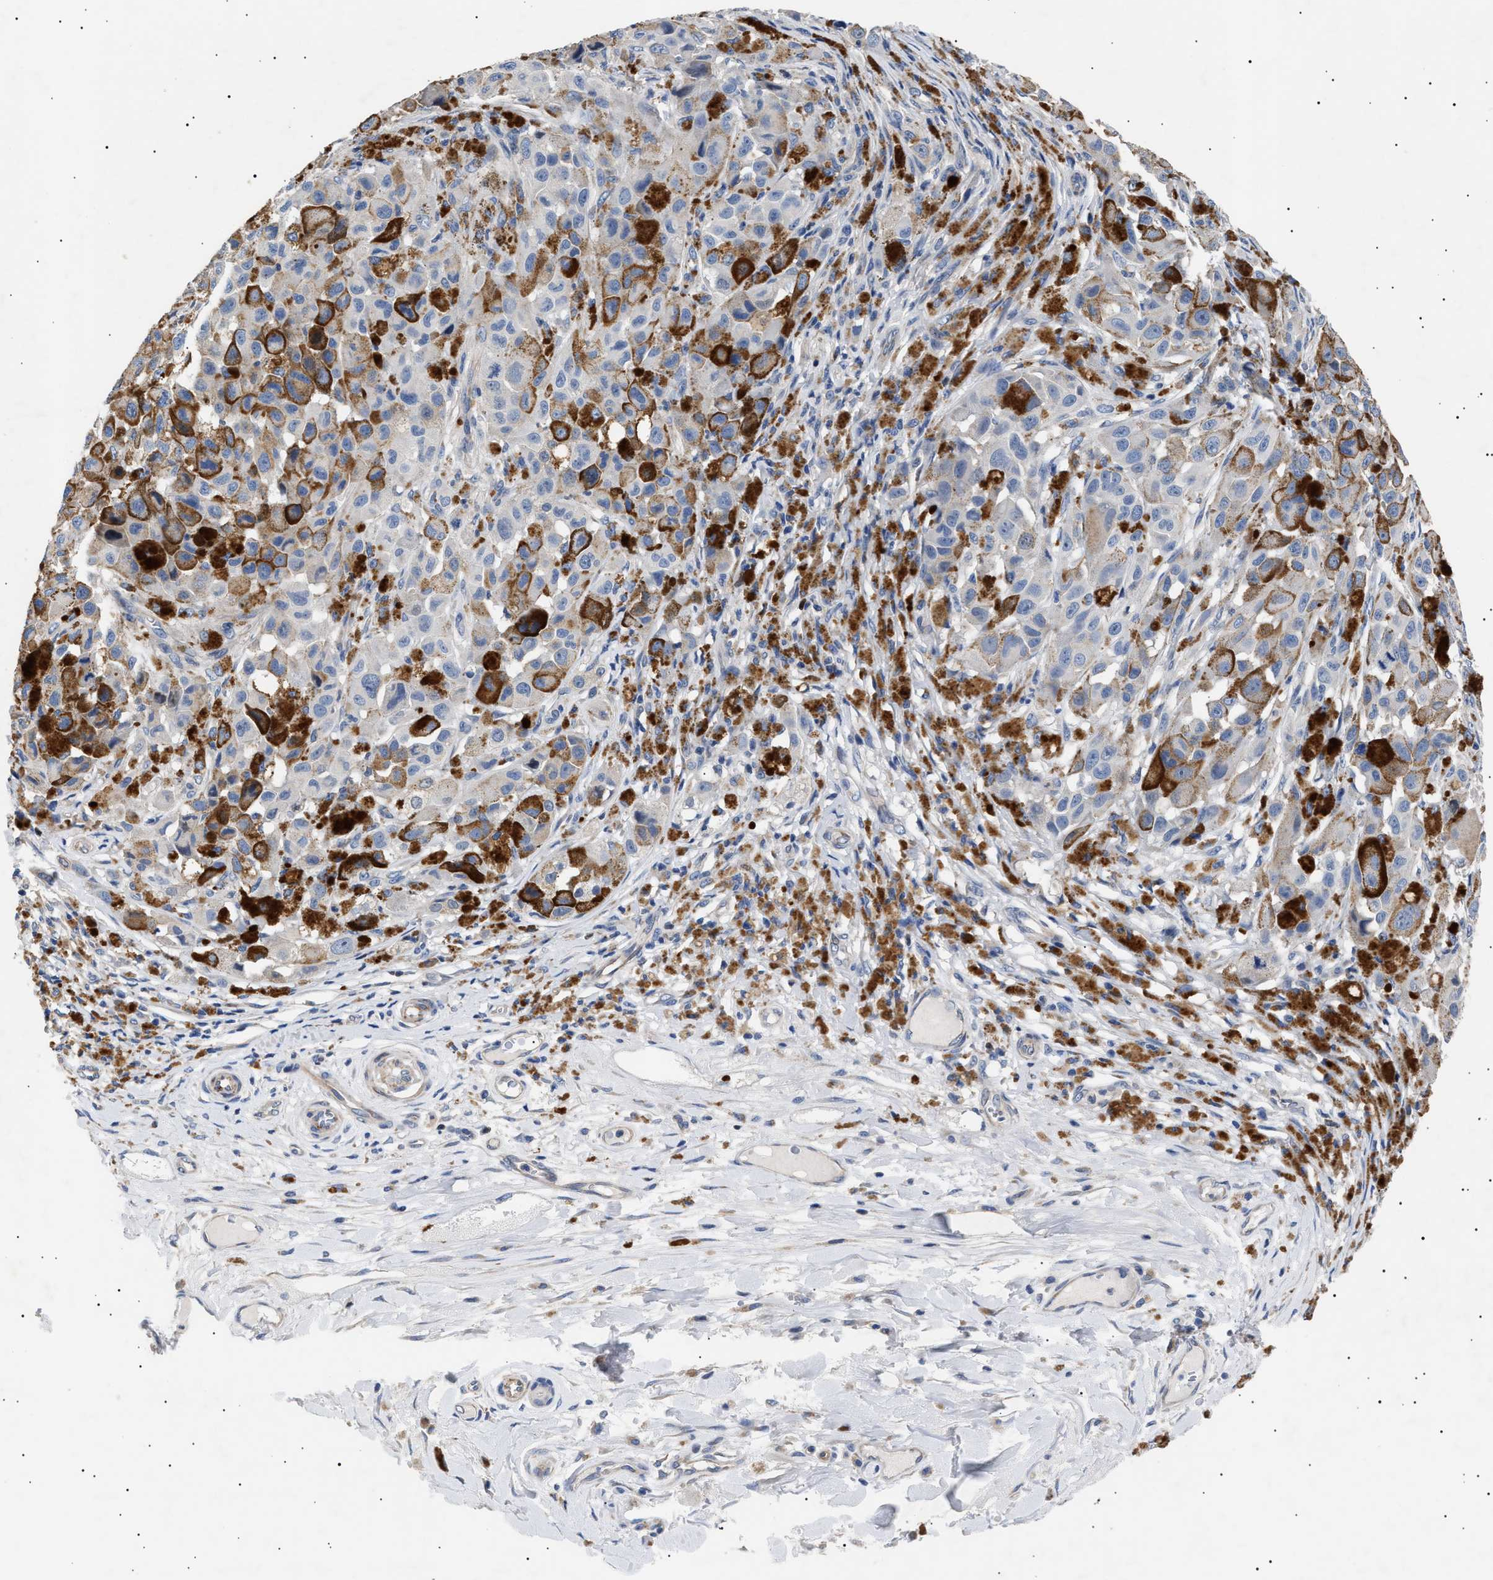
{"staining": {"intensity": "negative", "quantity": "none", "location": "none"}, "tissue": "melanoma", "cell_type": "Tumor cells", "image_type": "cancer", "snomed": [{"axis": "morphology", "description": "Malignant melanoma, NOS"}, {"axis": "topography", "description": "Skin"}], "caption": "Human malignant melanoma stained for a protein using immunohistochemistry (IHC) exhibits no expression in tumor cells.", "gene": "HEMGN", "patient": {"sex": "male", "age": 96}}